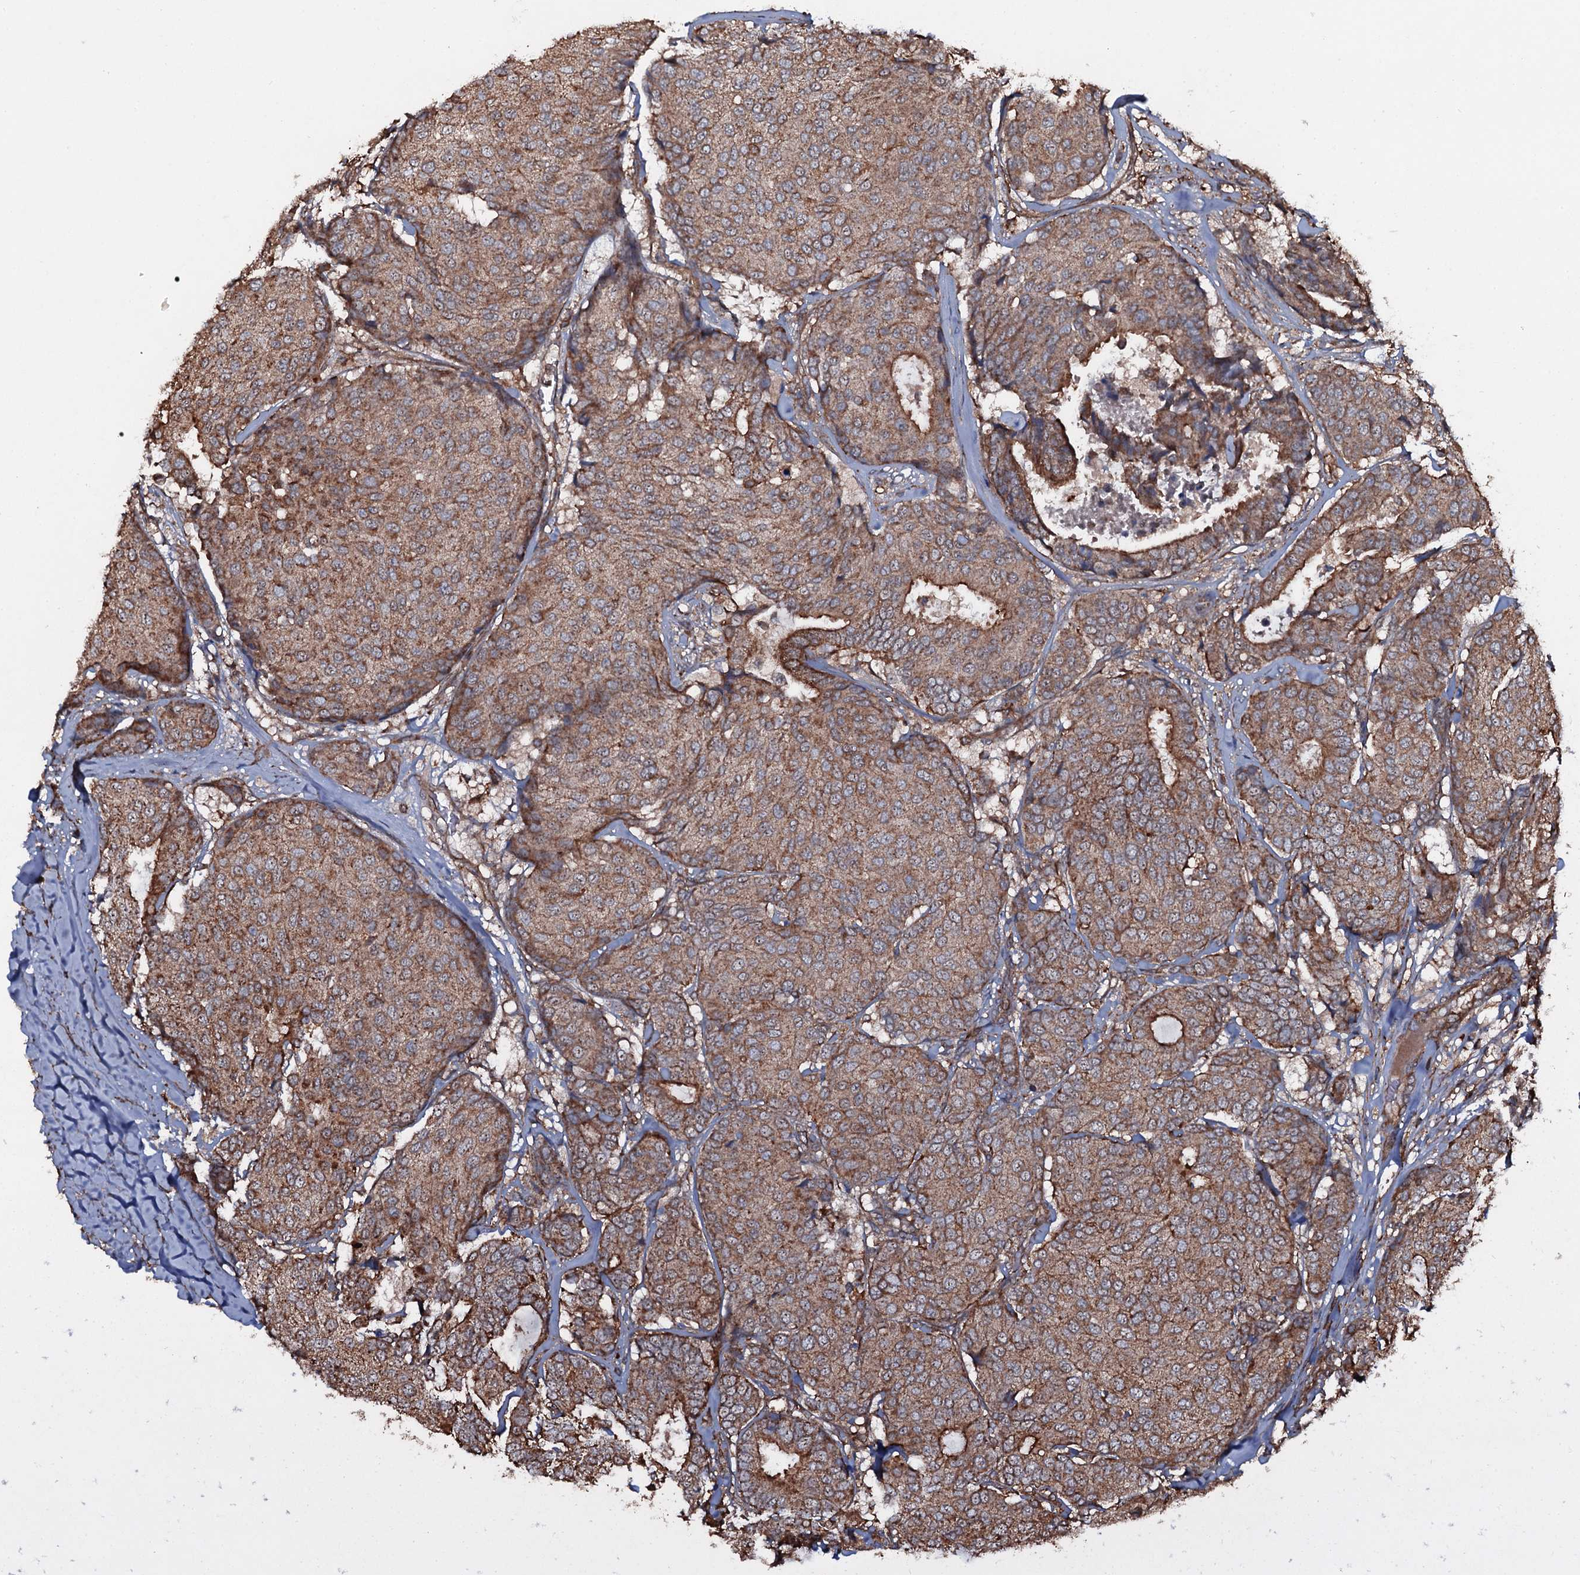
{"staining": {"intensity": "moderate", "quantity": ">75%", "location": "cytoplasmic/membranous"}, "tissue": "breast cancer", "cell_type": "Tumor cells", "image_type": "cancer", "snomed": [{"axis": "morphology", "description": "Duct carcinoma"}, {"axis": "topography", "description": "Breast"}], "caption": "Immunohistochemistry photomicrograph of neoplastic tissue: human breast cancer stained using IHC exhibits medium levels of moderate protein expression localized specifically in the cytoplasmic/membranous of tumor cells, appearing as a cytoplasmic/membranous brown color.", "gene": "VWA8", "patient": {"sex": "female", "age": 75}}